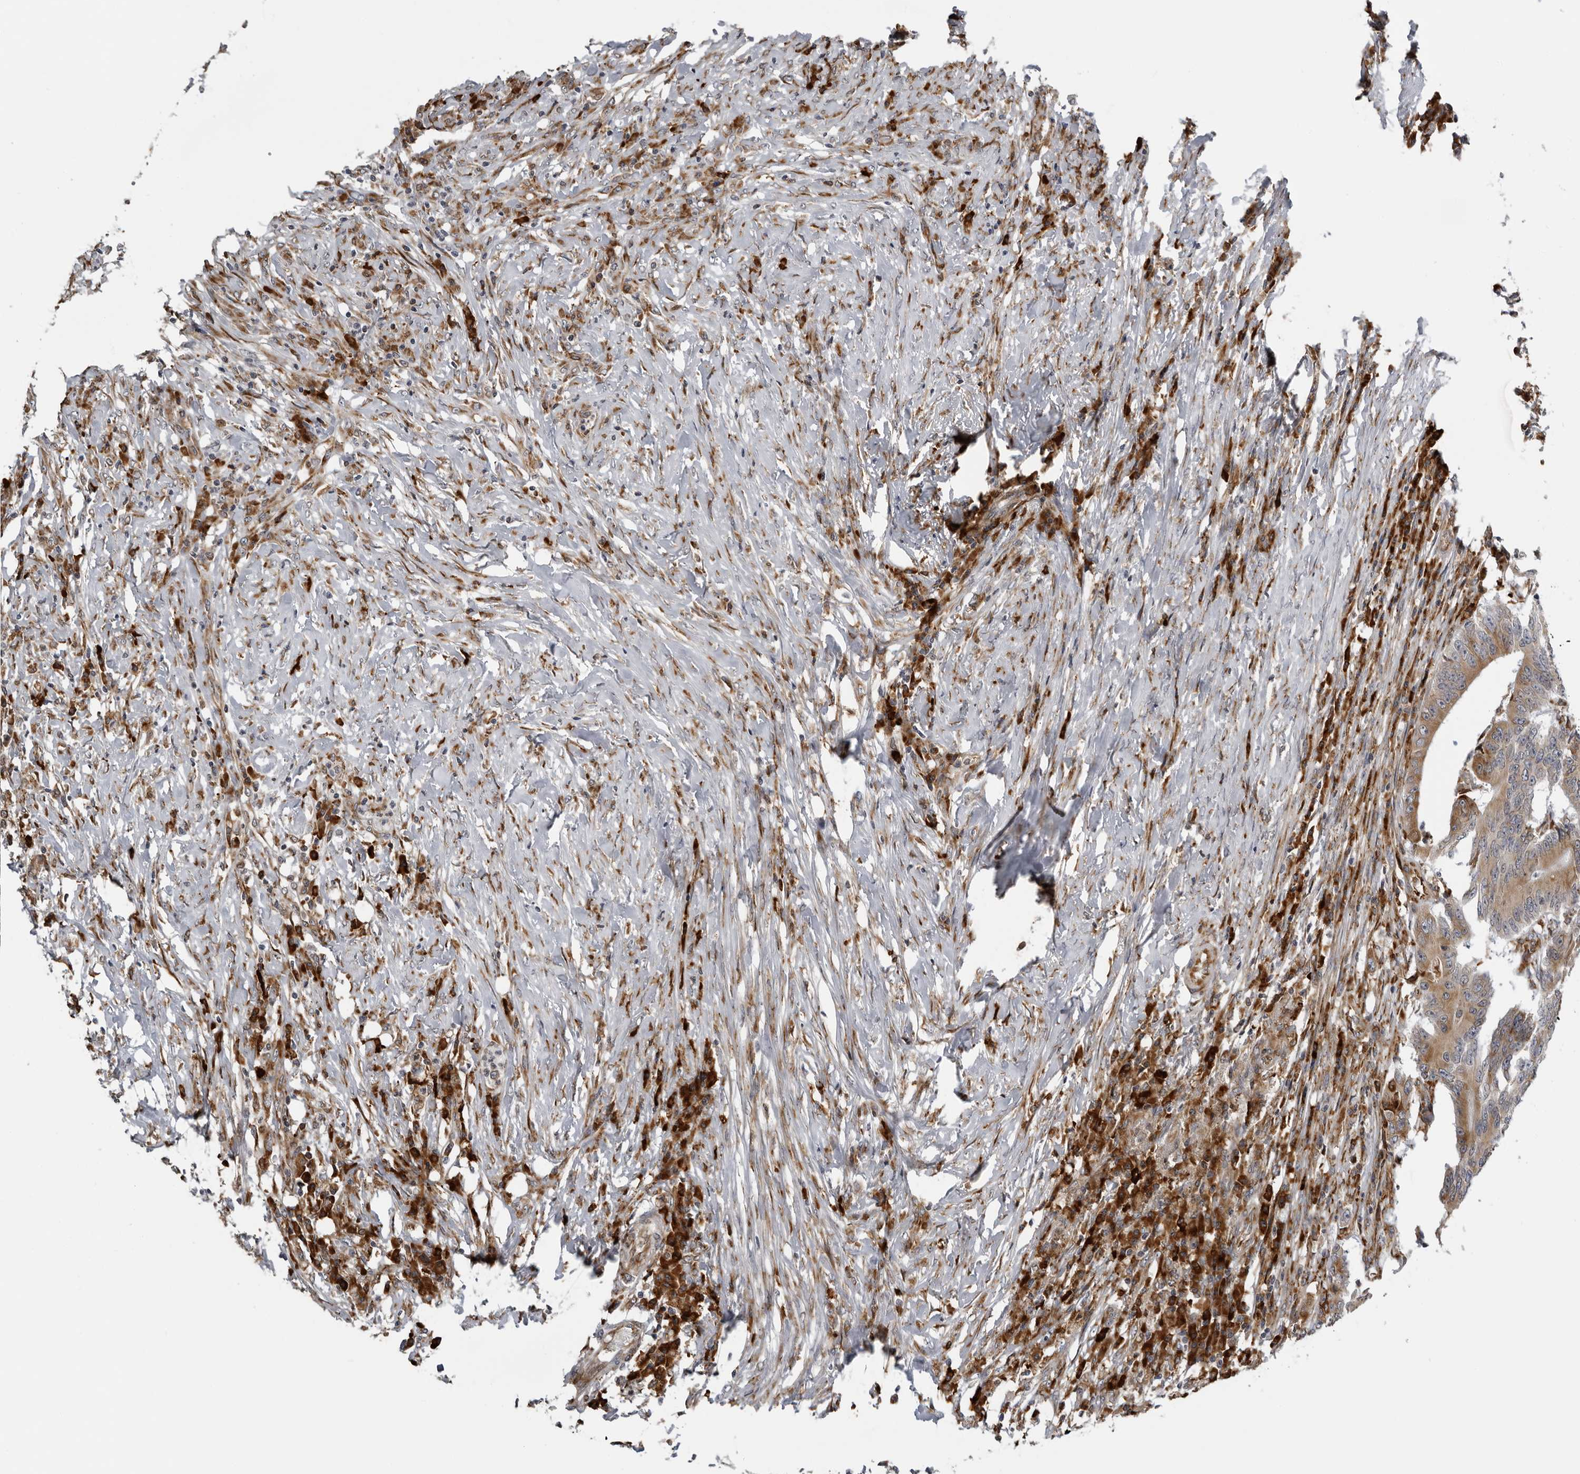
{"staining": {"intensity": "moderate", "quantity": ">75%", "location": "cytoplasmic/membranous"}, "tissue": "colorectal cancer", "cell_type": "Tumor cells", "image_type": "cancer", "snomed": [{"axis": "morphology", "description": "Adenocarcinoma, NOS"}, {"axis": "topography", "description": "Colon"}], "caption": "Moderate cytoplasmic/membranous protein positivity is identified in about >75% of tumor cells in colorectal cancer (adenocarcinoma). (Stains: DAB (3,3'-diaminobenzidine) in brown, nuclei in blue, Microscopy: brightfield microscopy at high magnification).", "gene": "ALPK2", "patient": {"sex": "male", "age": 83}}